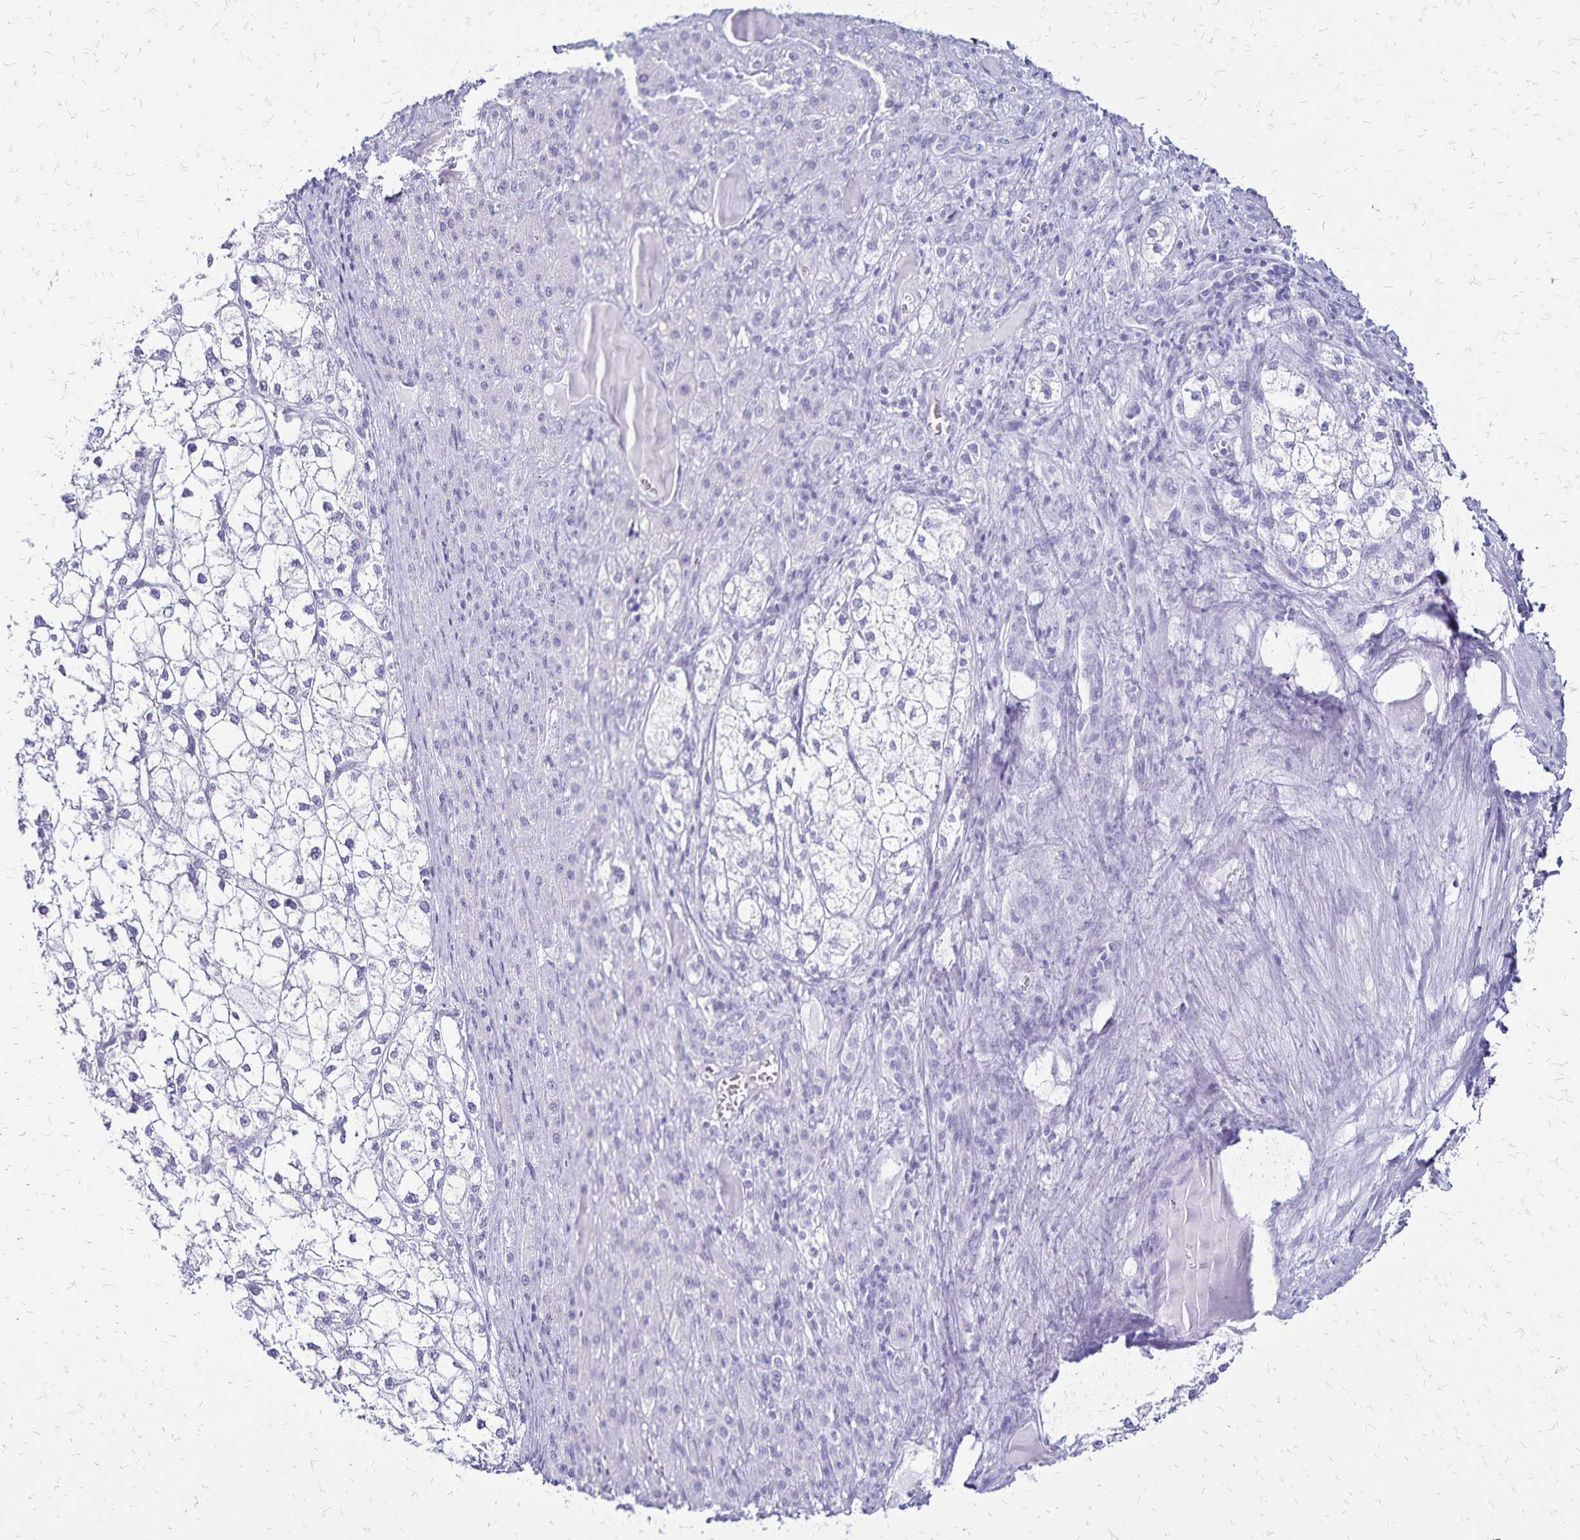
{"staining": {"intensity": "negative", "quantity": "none", "location": "none"}, "tissue": "liver cancer", "cell_type": "Tumor cells", "image_type": "cancer", "snomed": [{"axis": "morphology", "description": "Carcinoma, Hepatocellular, NOS"}, {"axis": "topography", "description": "Liver"}], "caption": "This is an immunohistochemistry (IHC) image of liver cancer. There is no expression in tumor cells.", "gene": "LIN28B", "patient": {"sex": "female", "age": 43}}